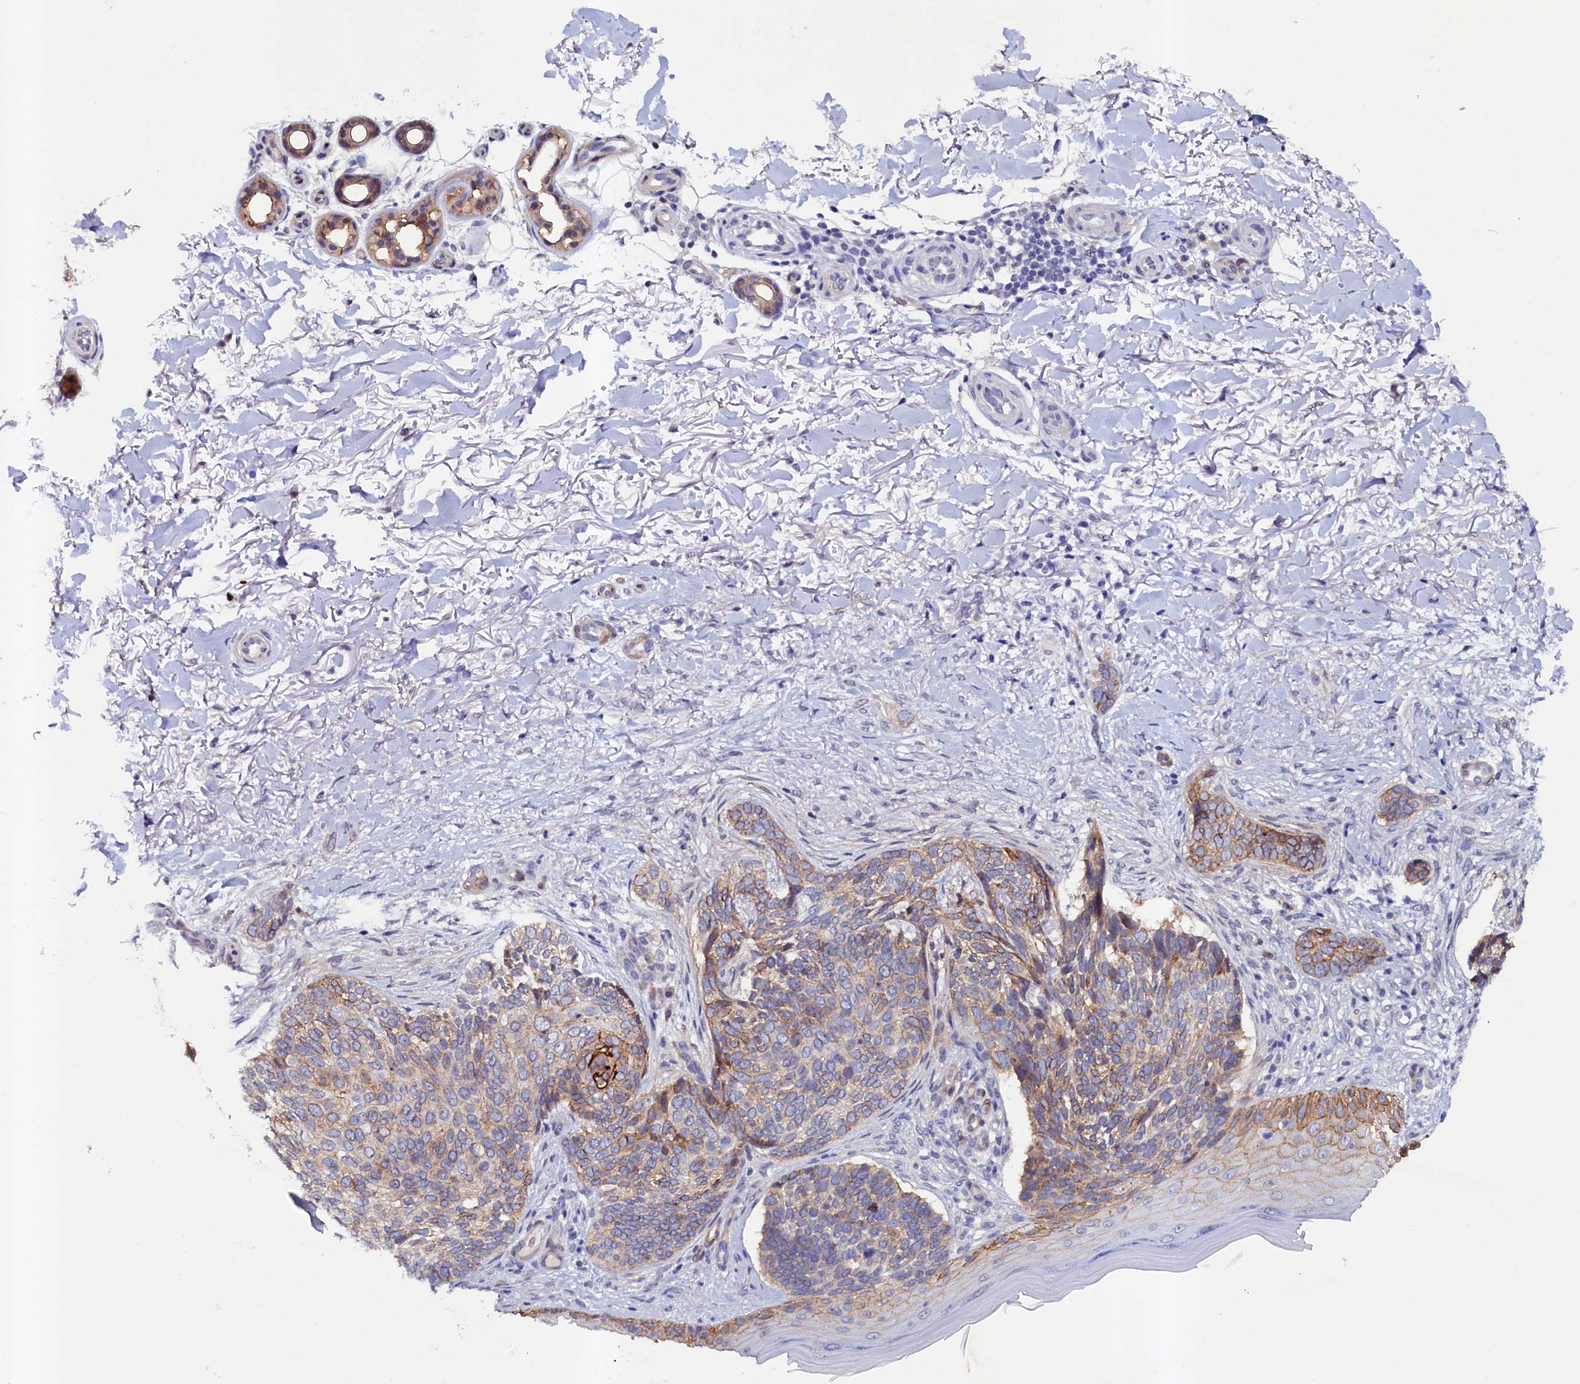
{"staining": {"intensity": "strong", "quantity": "<25%", "location": "cytoplasmic/membranous"}, "tissue": "skin cancer", "cell_type": "Tumor cells", "image_type": "cancer", "snomed": [{"axis": "morphology", "description": "Normal tissue, NOS"}, {"axis": "morphology", "description": "Basal cell carcinoma"}, {"axis": "topography", "description": "Skin"}], "caption": "Human skin cancer stained for a protein (brown) displays strong cytoplasmic/membranous positive staining in approximately <25% of tumor cells.", "gene": "PACSIN3", "patient": {"sex": "female", "age": 67}}